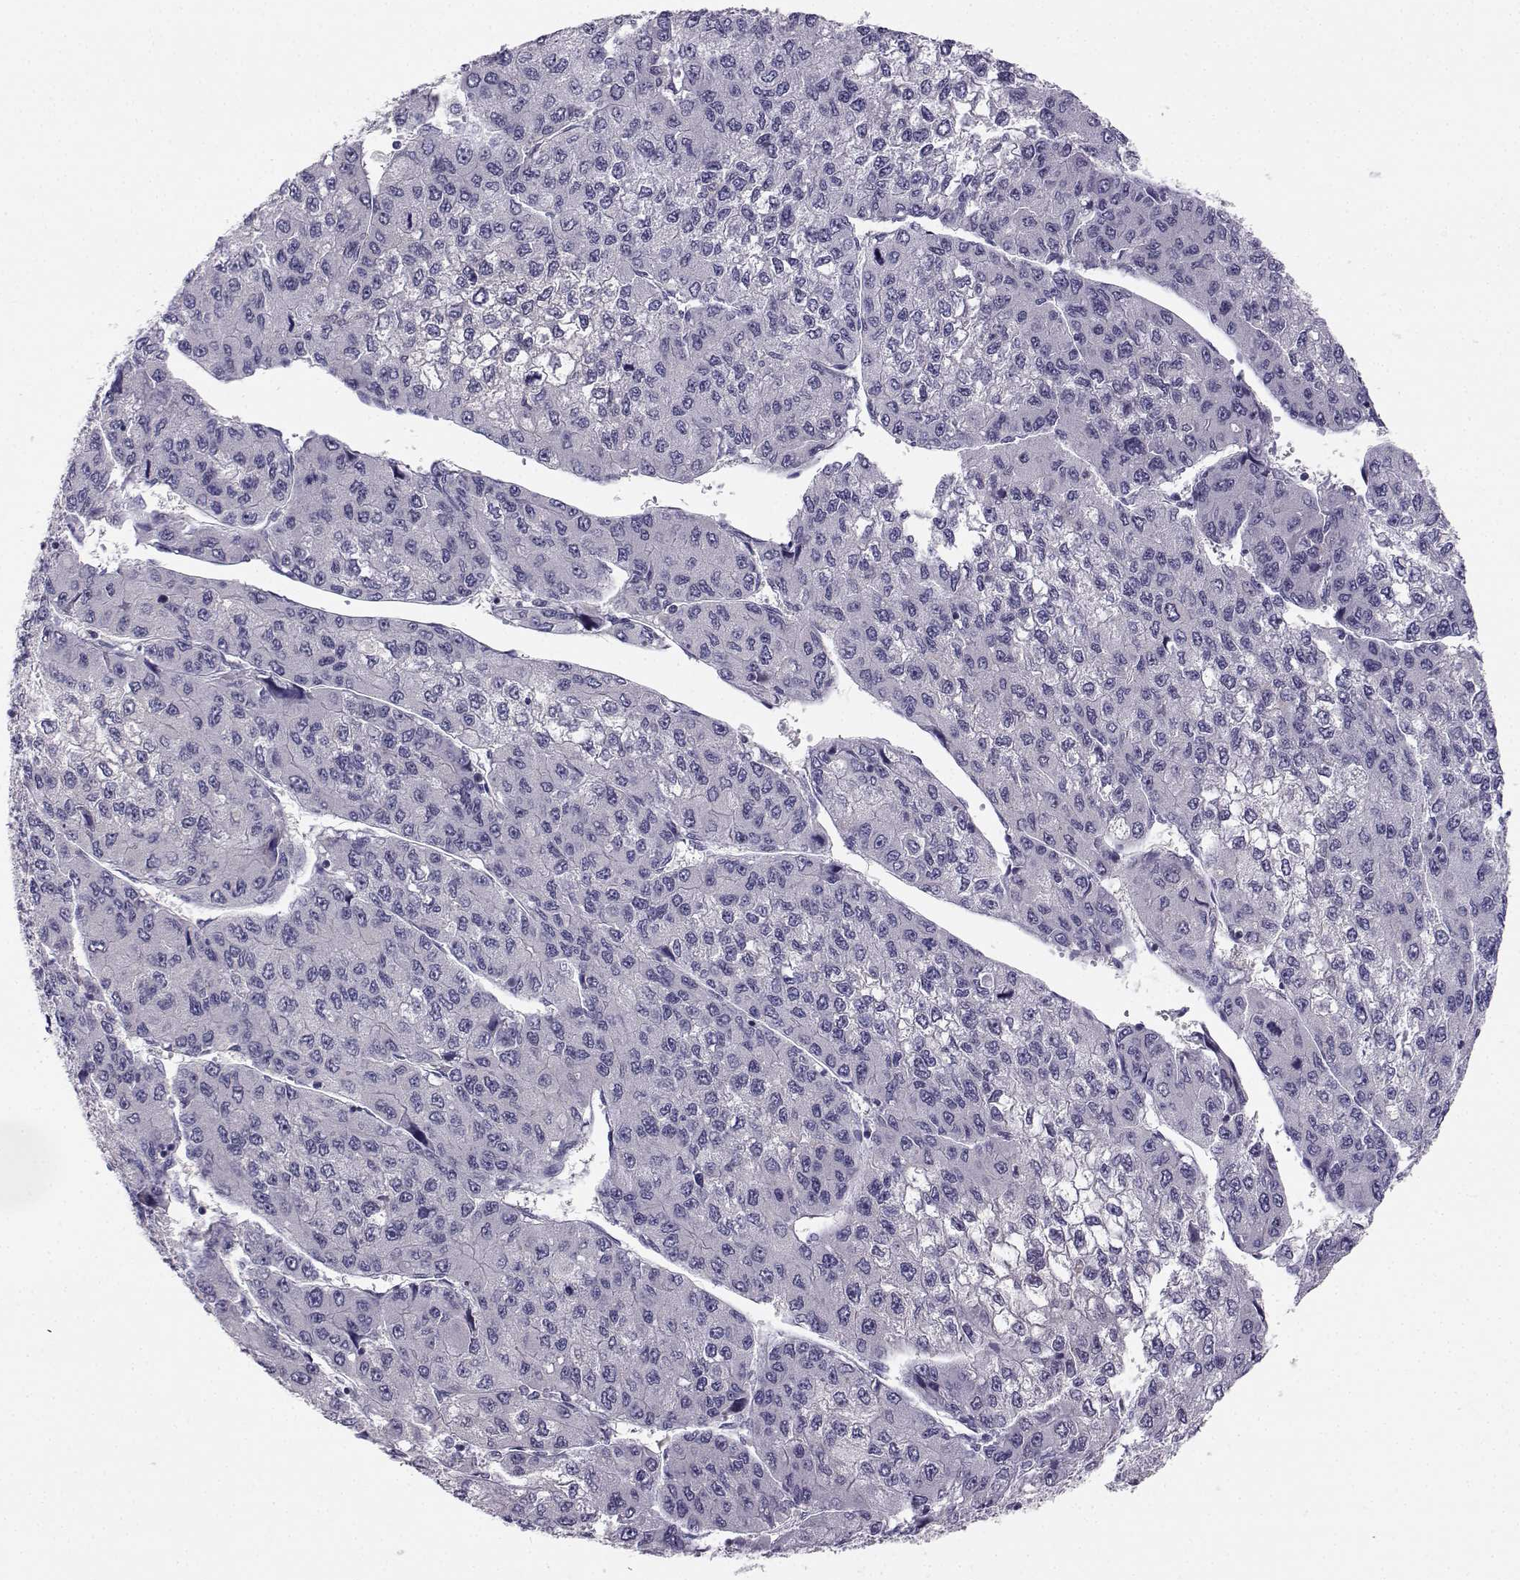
{"staining": {"intensity": "negative", "quantity": "none", "location": "none"}, "tissue": "liver cancer", "cell_type": "Tumor cells", "image_type": "cancer", "snomed": [{"axis": "morphology", "description": "Carcinoma, Hepatocellular, NOS"}, {"axis": "topography", "description": "Liver"}], "caption": "Hepatocellular carcinoma (liver) was stained to show a protein in brown. There is no significant expression in tumor cells. The staining is performed using DAB brown chromogen with nuclei counter-stained in using hematoxylin.", "gene": "MROH7", "patient": {"sex": "female", "age": 66}}